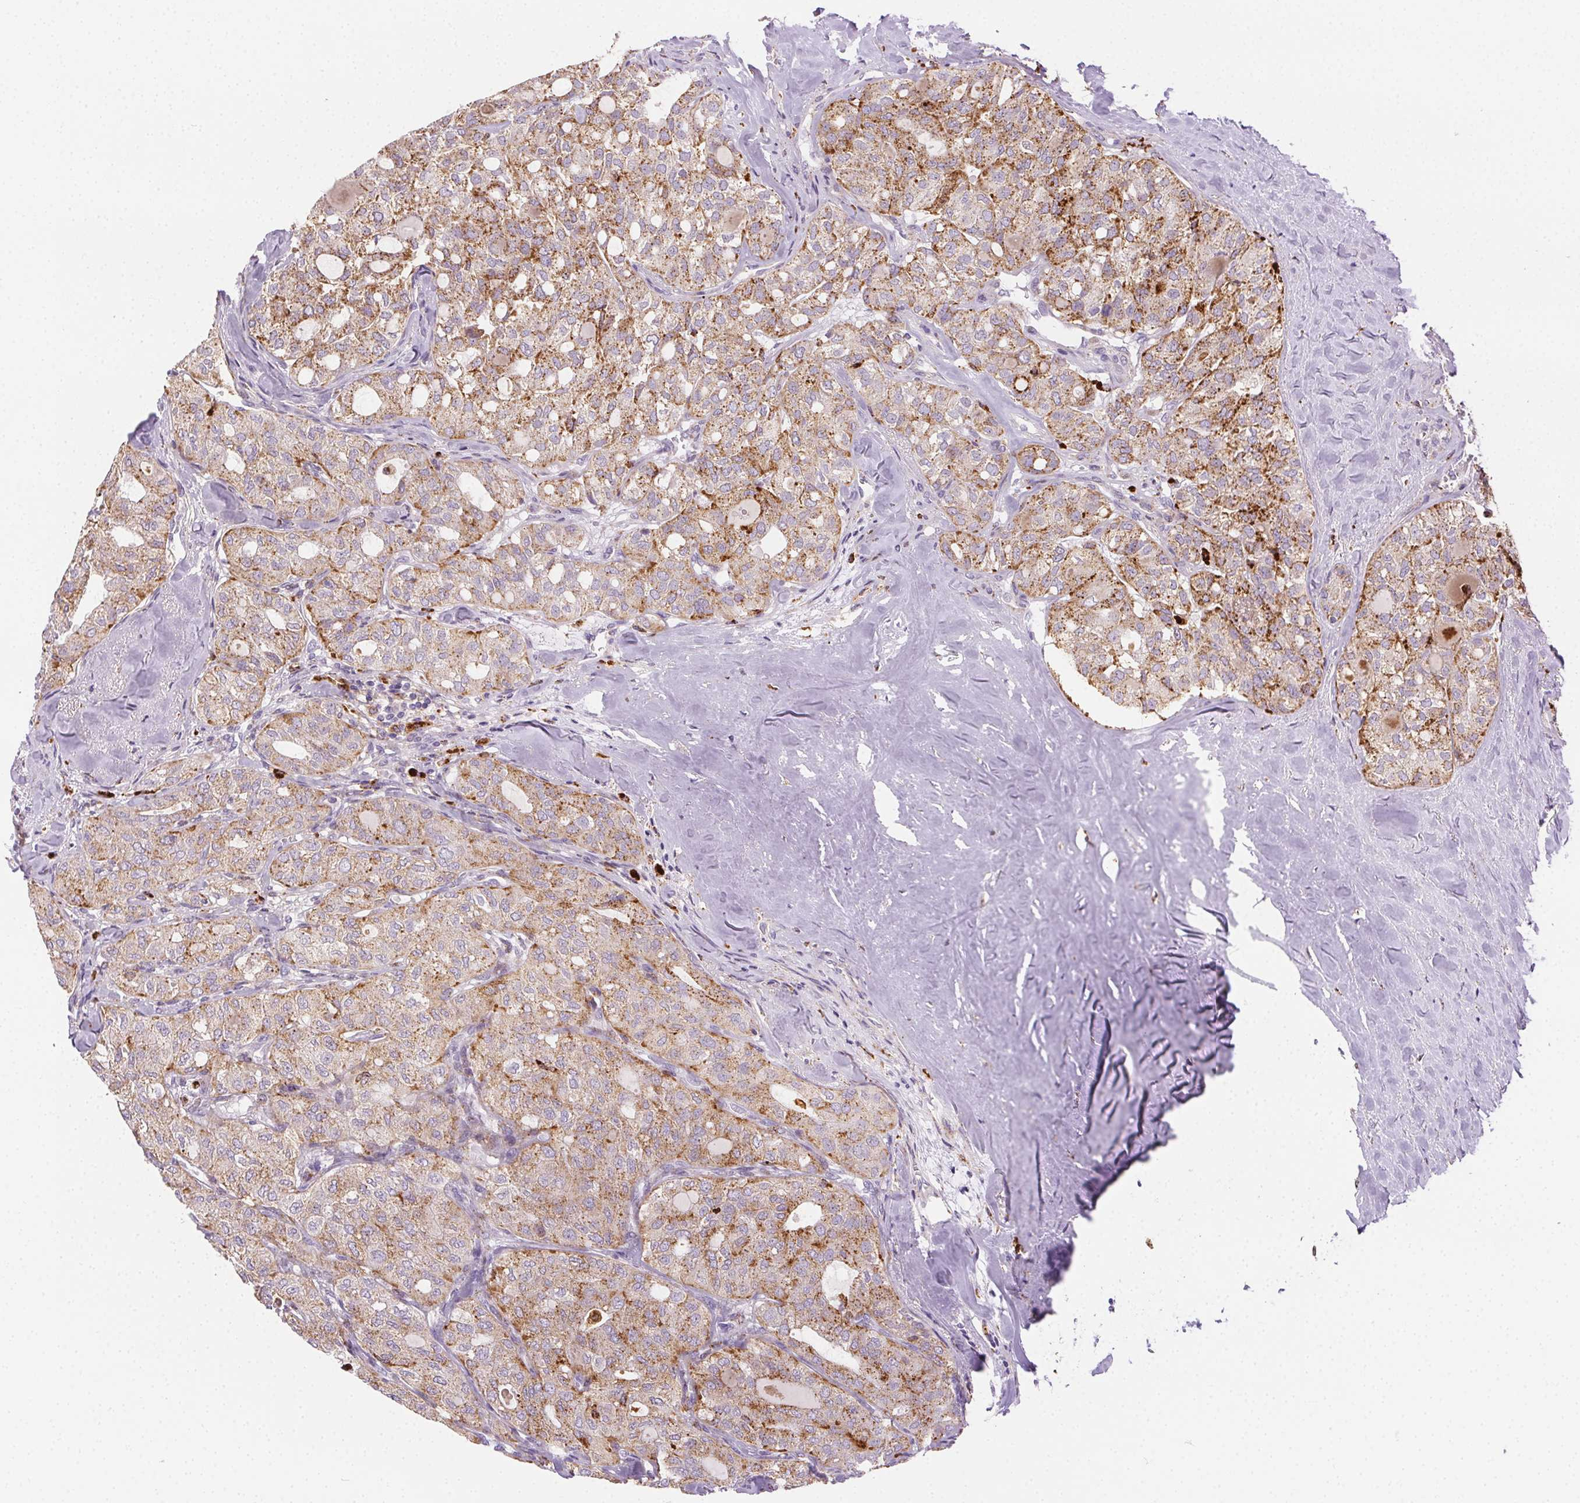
{"staining": {"intensity": "moderate", "quantity": "25%-75%", "location": "cytoplasmic/membranous"}, "tissue": "thyroid cancer", "cell_type": "Tumor cells", "image_type": "cancer", "snomed": [{"axis": "morphology", "description": "Follicular adenoma carcinoma, NOS"}, {"axis": "topography", "description": "Thyroid gland"}], "caption": "IHC image of thyroid follicular adenoma carcinoma stained for a protein (brown), which displays medium levels of moderate cytoplasmic/membranous staining in about 25%-75% of tumor cells.", "gene": "SCPEP1", "patient": {"sex": "male", "age": 75}}